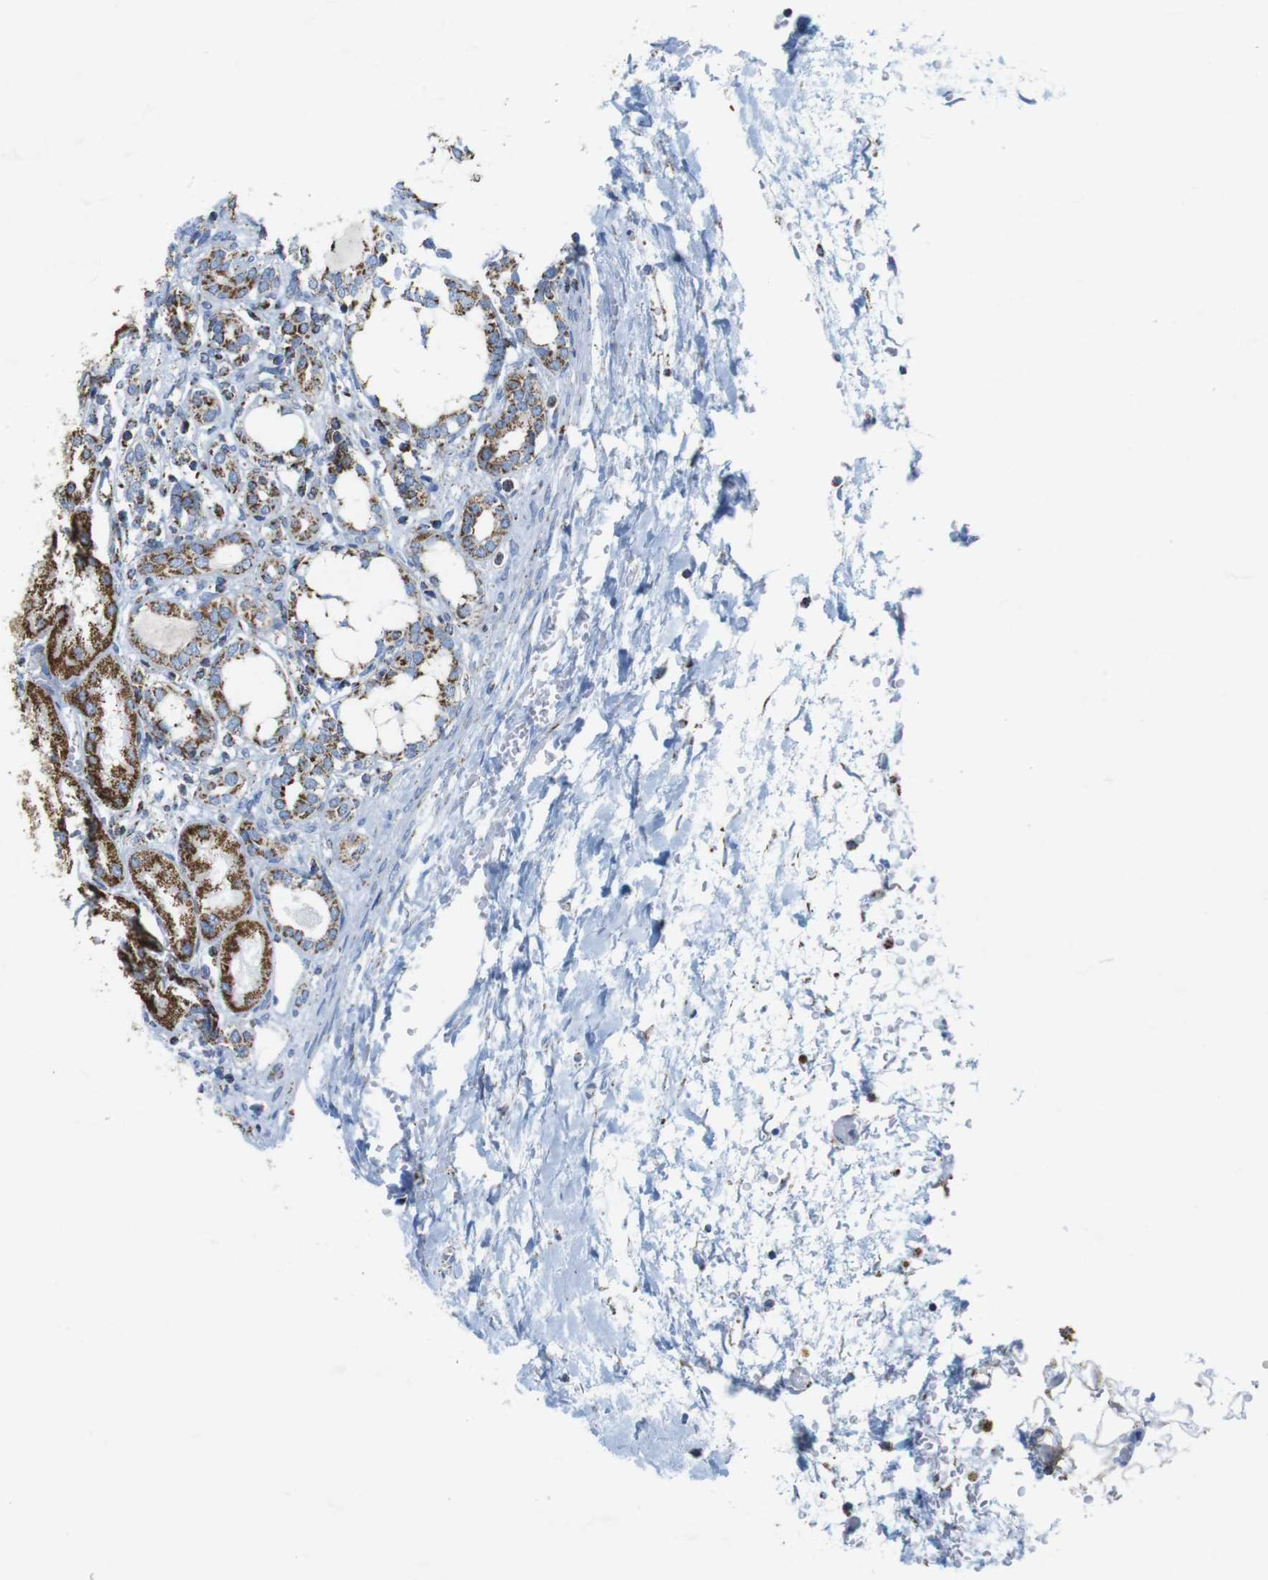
{"staining": {"intensity": "moderate", "quantity": "25%-75%", "location": "cytoplasmic/membranous"}, "tissue": "kidney", "cell_type": "Cells in glomeruli", "image_type": "normal", "snomed": [{"axis": "morphology", "description": "Normal tissue, NOS"}, {"axis": "topography", "description": "Kidney"}], "caption": "An IHC micrograph of normal tissue is shown. Protein staining in brown highlights moderate cytoplasmic/membranous positivity in kidney within cells in glomeruli. Nuclei are stained in blue.", "gene": "ATP5PO", "patient": {"sex": "male", "age": 7}}